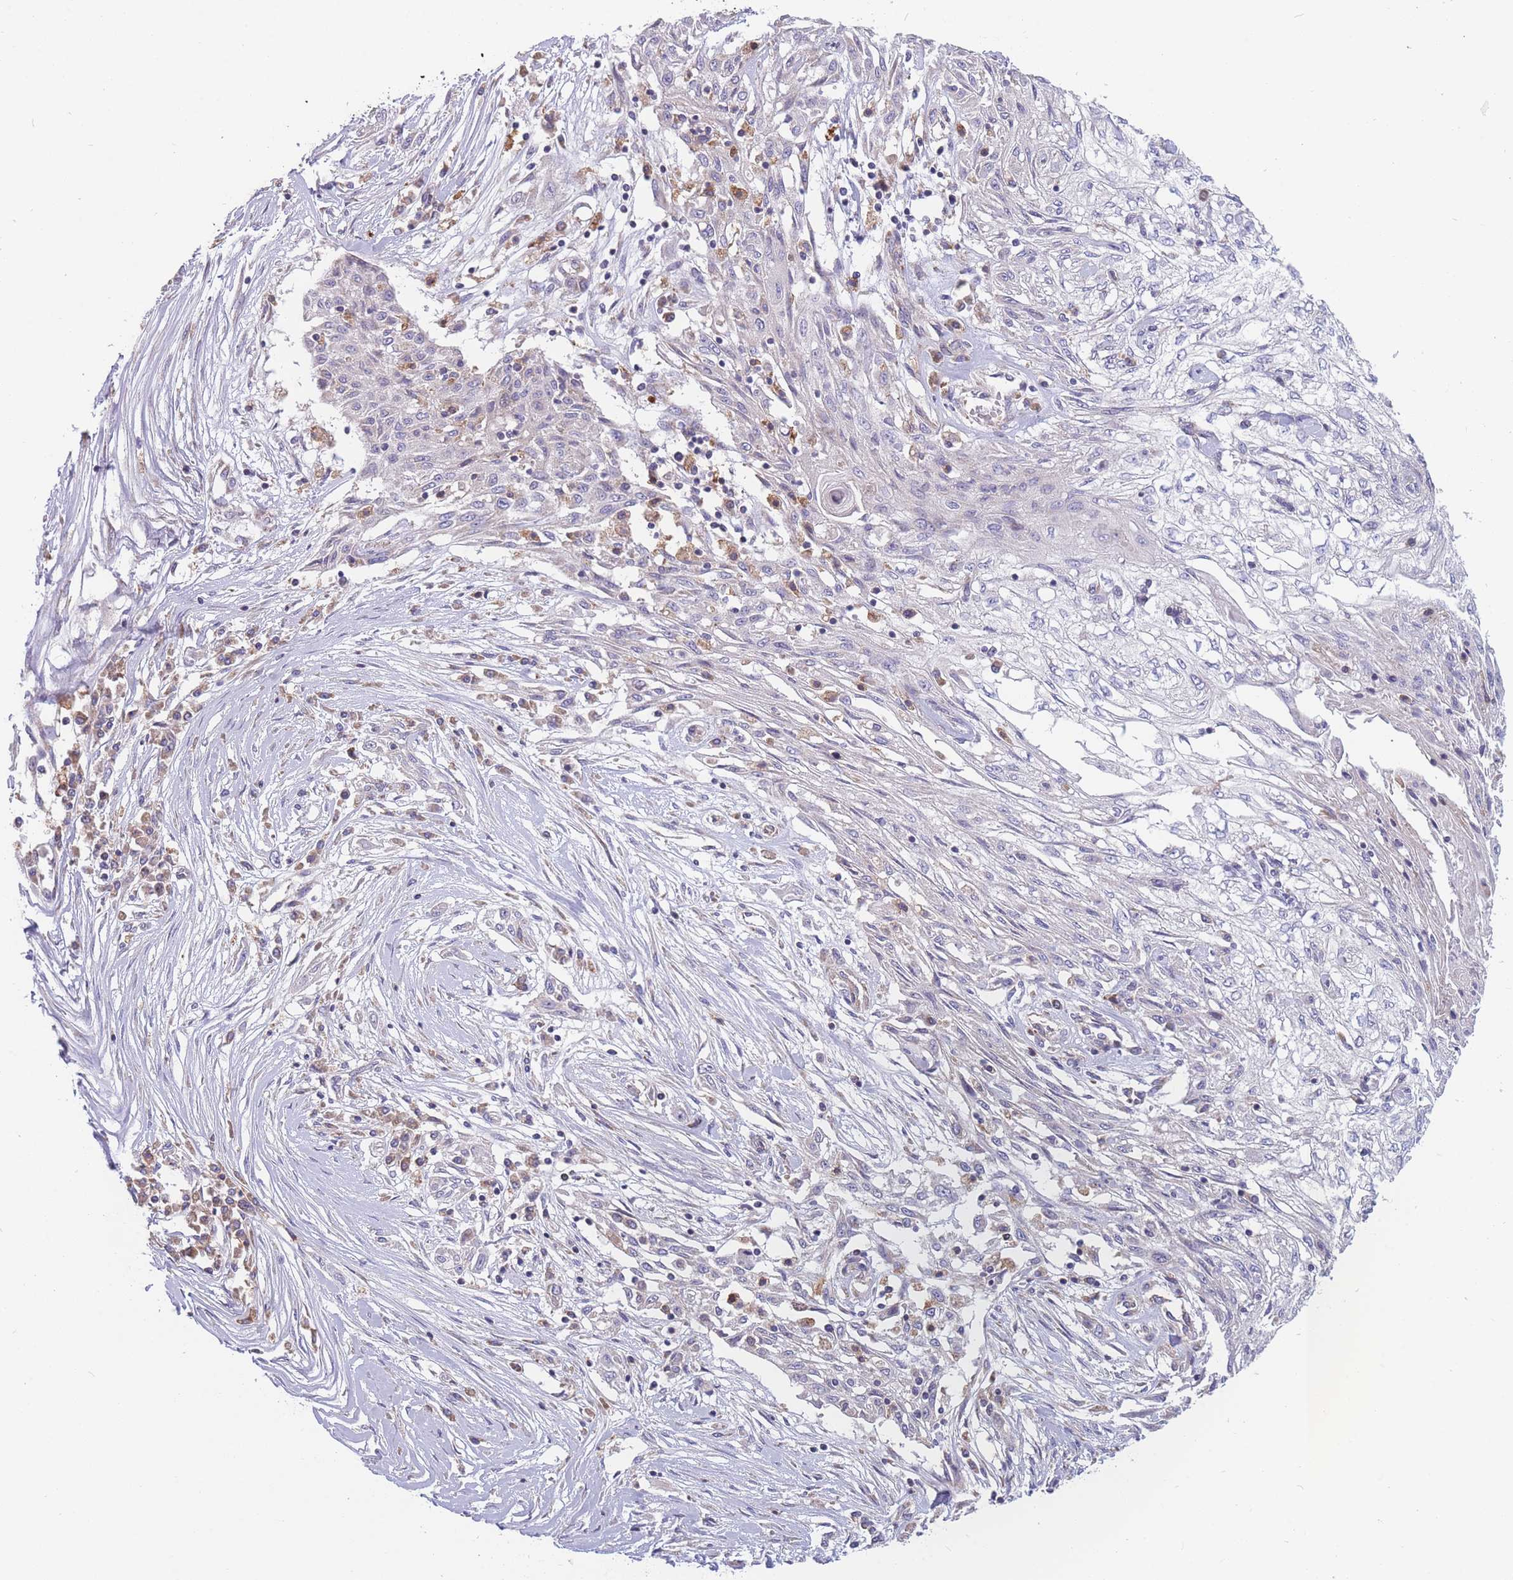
{"staining": {"intensity": "negative", "quantity": "none", "location": "none"}, "tissue": "skin cancer", "cell_type": "Tumor cells", "image_type": "cancer", "snomed": [{"axis": "morphology", "description": "Squamous cell carcinoma, NOS"}, {"axis": "morphology", "description": "Squamous cell carcinoma, metastatic, NOS"}, {"axis": "topography", "description": "Skin"}, {"axis": "topography", "description": "Lymph node"}], "caption": "Tumor cells show no significant positivity in squamous cell carcinoma (skin). (IHC, brightfield microscopy, high magnification).", "gene": "TMEM131L", "patient": {"sex": "male", "age": 75}}